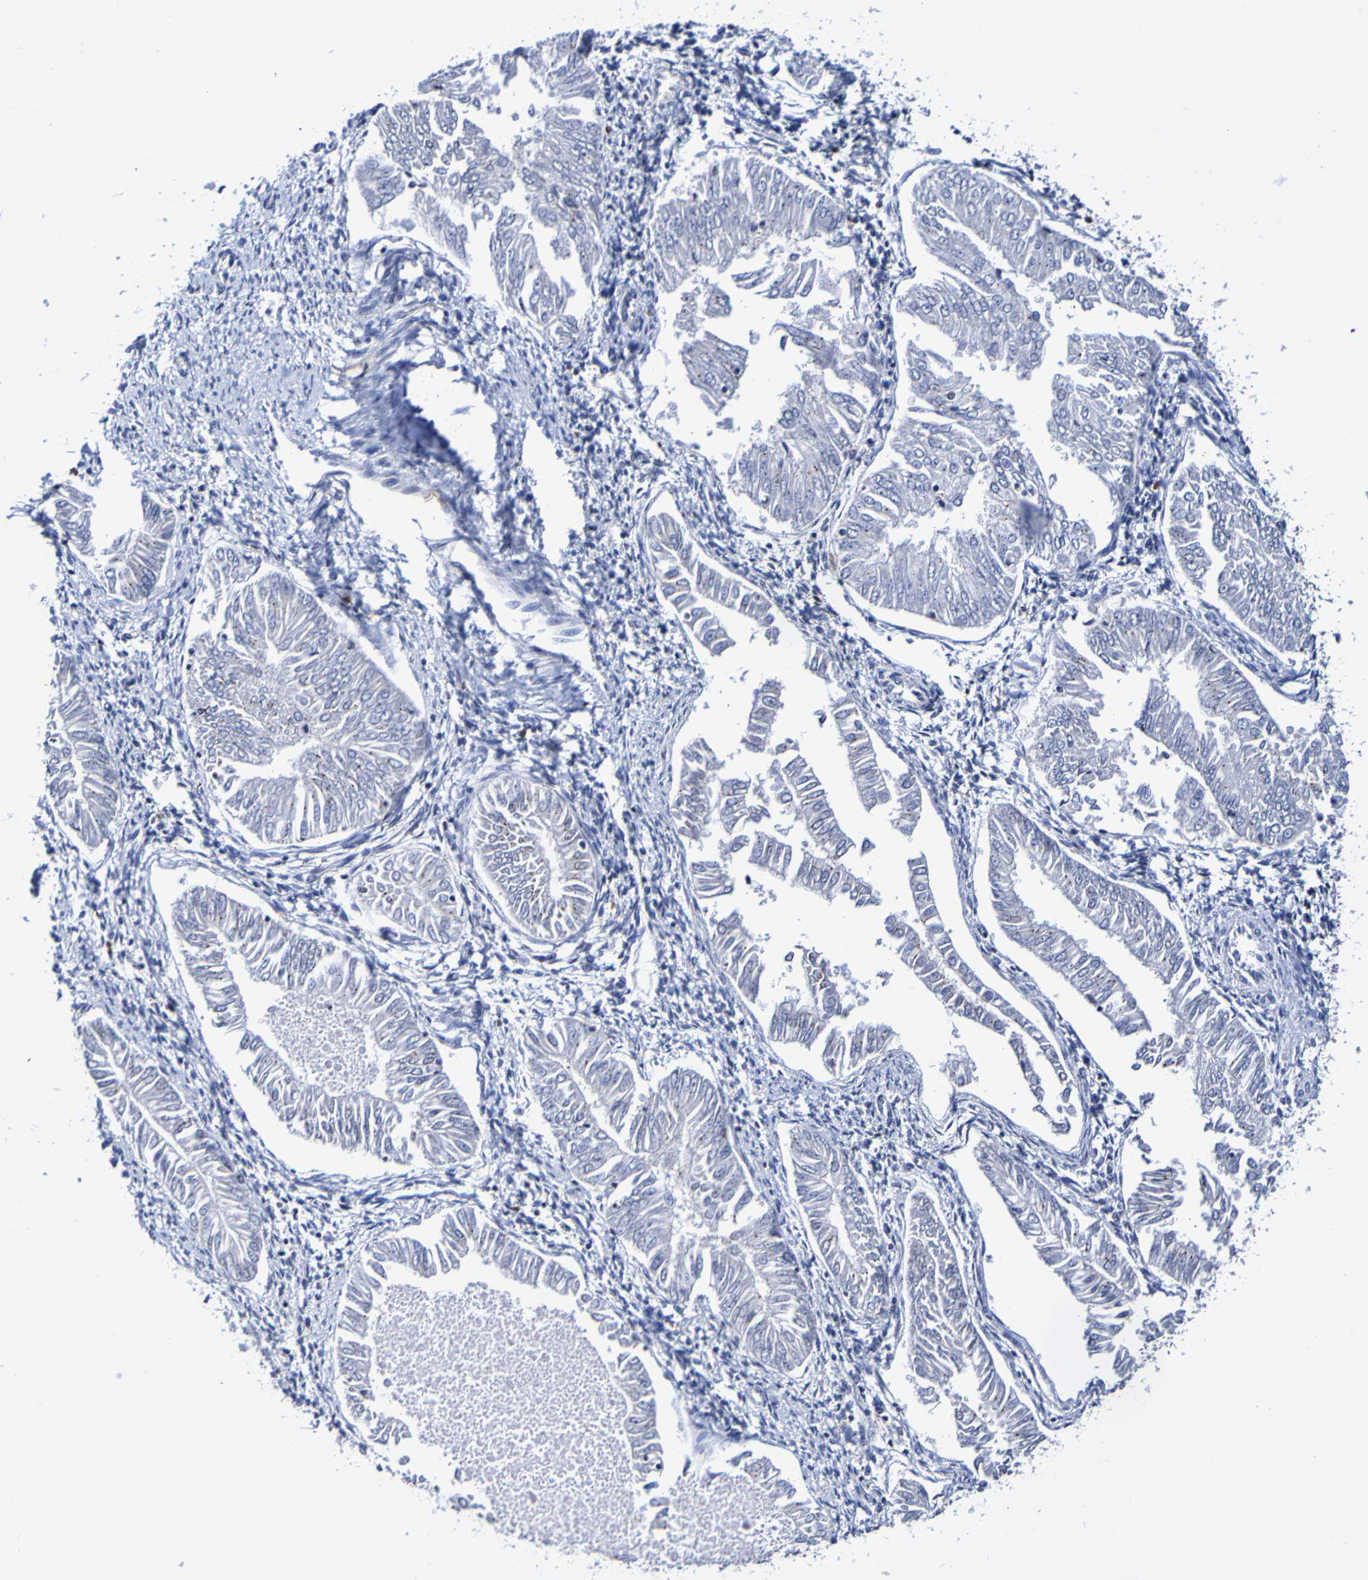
{"staining": {"intensity": "negative", "quantity": "none", "location": "none"}, "tissue": "endometrial cancer", "cell_type": "Tumor cells", "image_type": "cancer", "snomed": [{"axis": "morphology", "description": "Adenocarcinoma, NOS"}, {"axis": "topography", "description": "Endometrium"}], "caption": "Adenocarcinoma (endometrial) stained for a protein using IHC reveals no positivity tumor cells.", "gene": "SEZ6", "patient": {"sex": "female", "age": 53}}